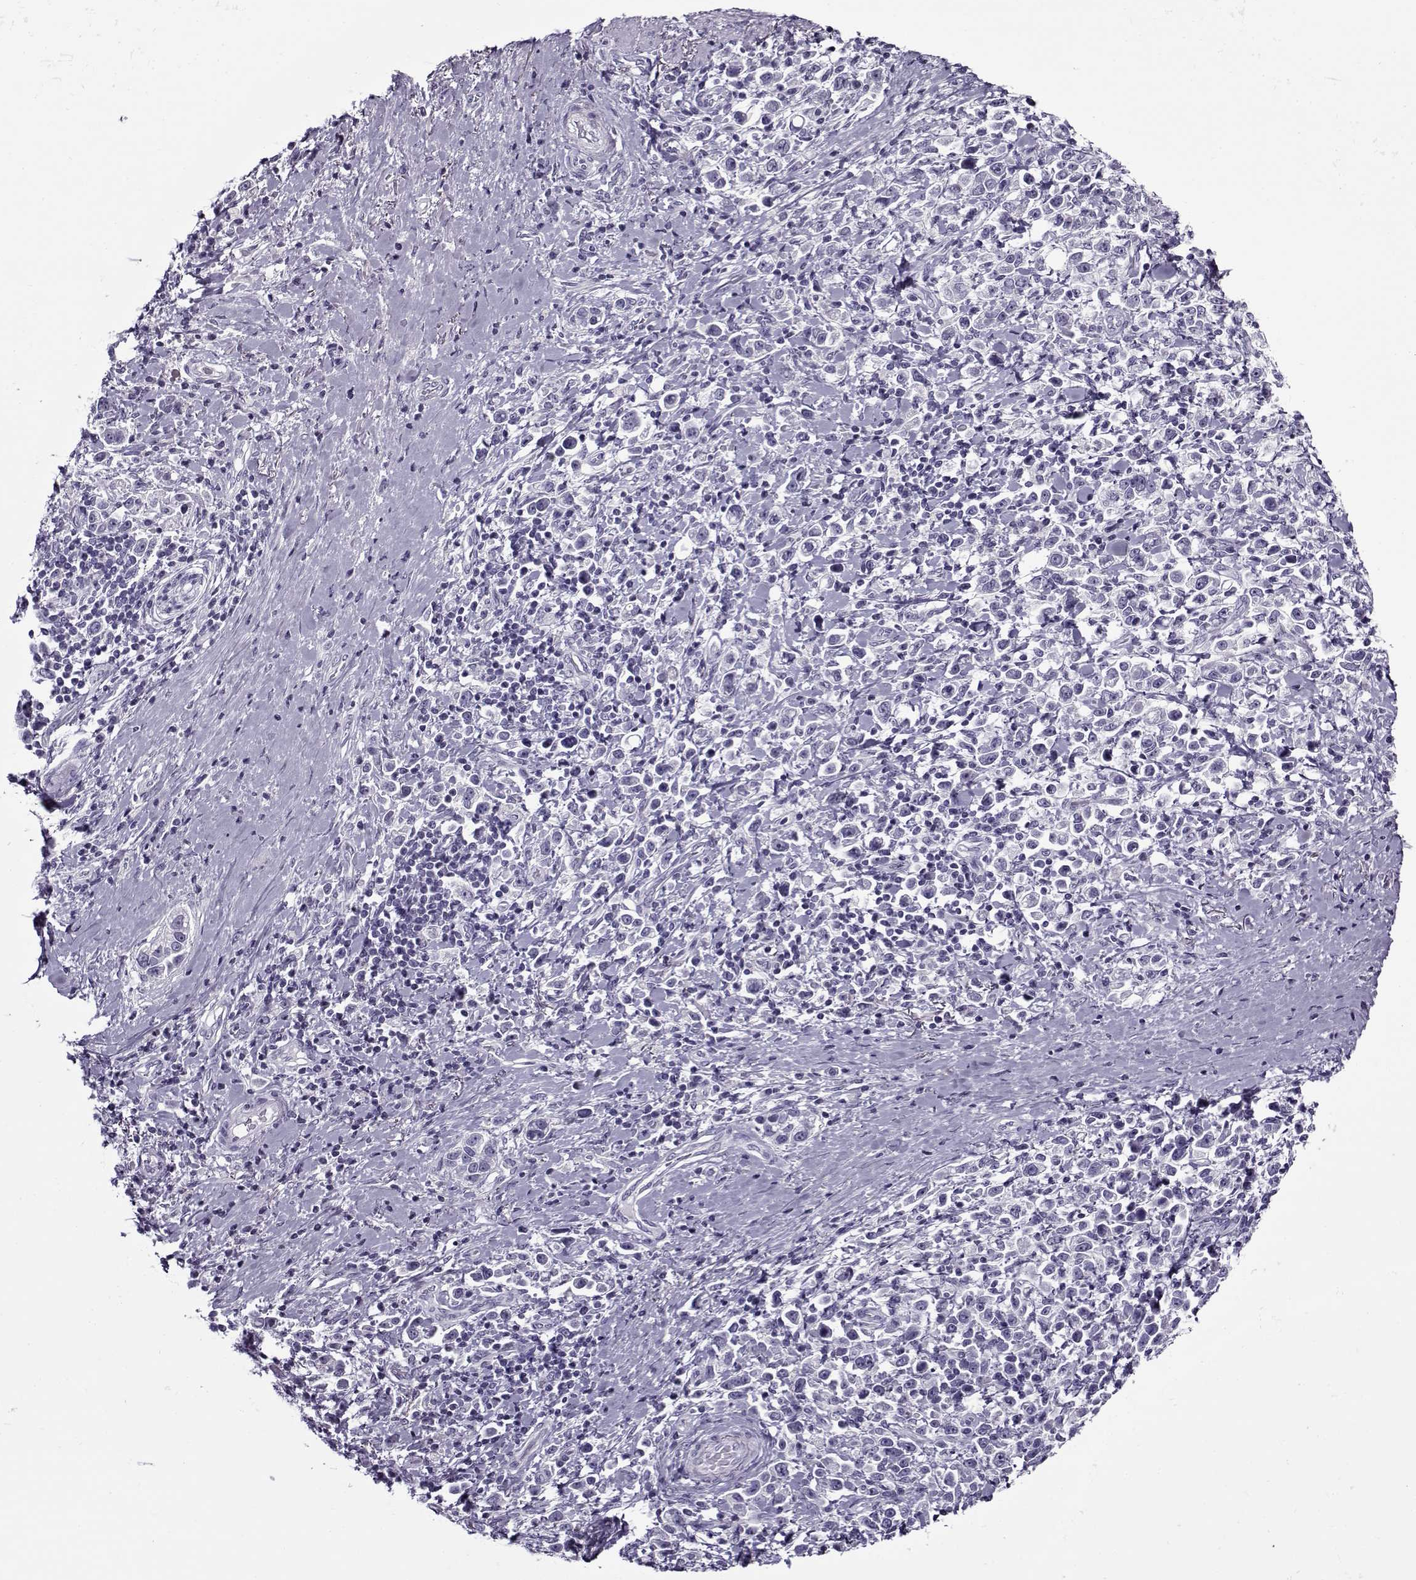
{"staining": {"intensity": "negative", "quantity": "none", "location": "none"}, "tissue": "stomach cancer", "cell_type": "Tumor cells", "image_type": "cancer", "snomed": [{"axis": "morphology", "description": "Adenocarcinoma, NOS"}, {"axis": "topography", "description": "Stomach"}], "caption": "Tumor cells show no significant staining in stomach adenocarcinoma.", "gene": "GAGE2A", "patient": {"sex": "male", "age": 93}}